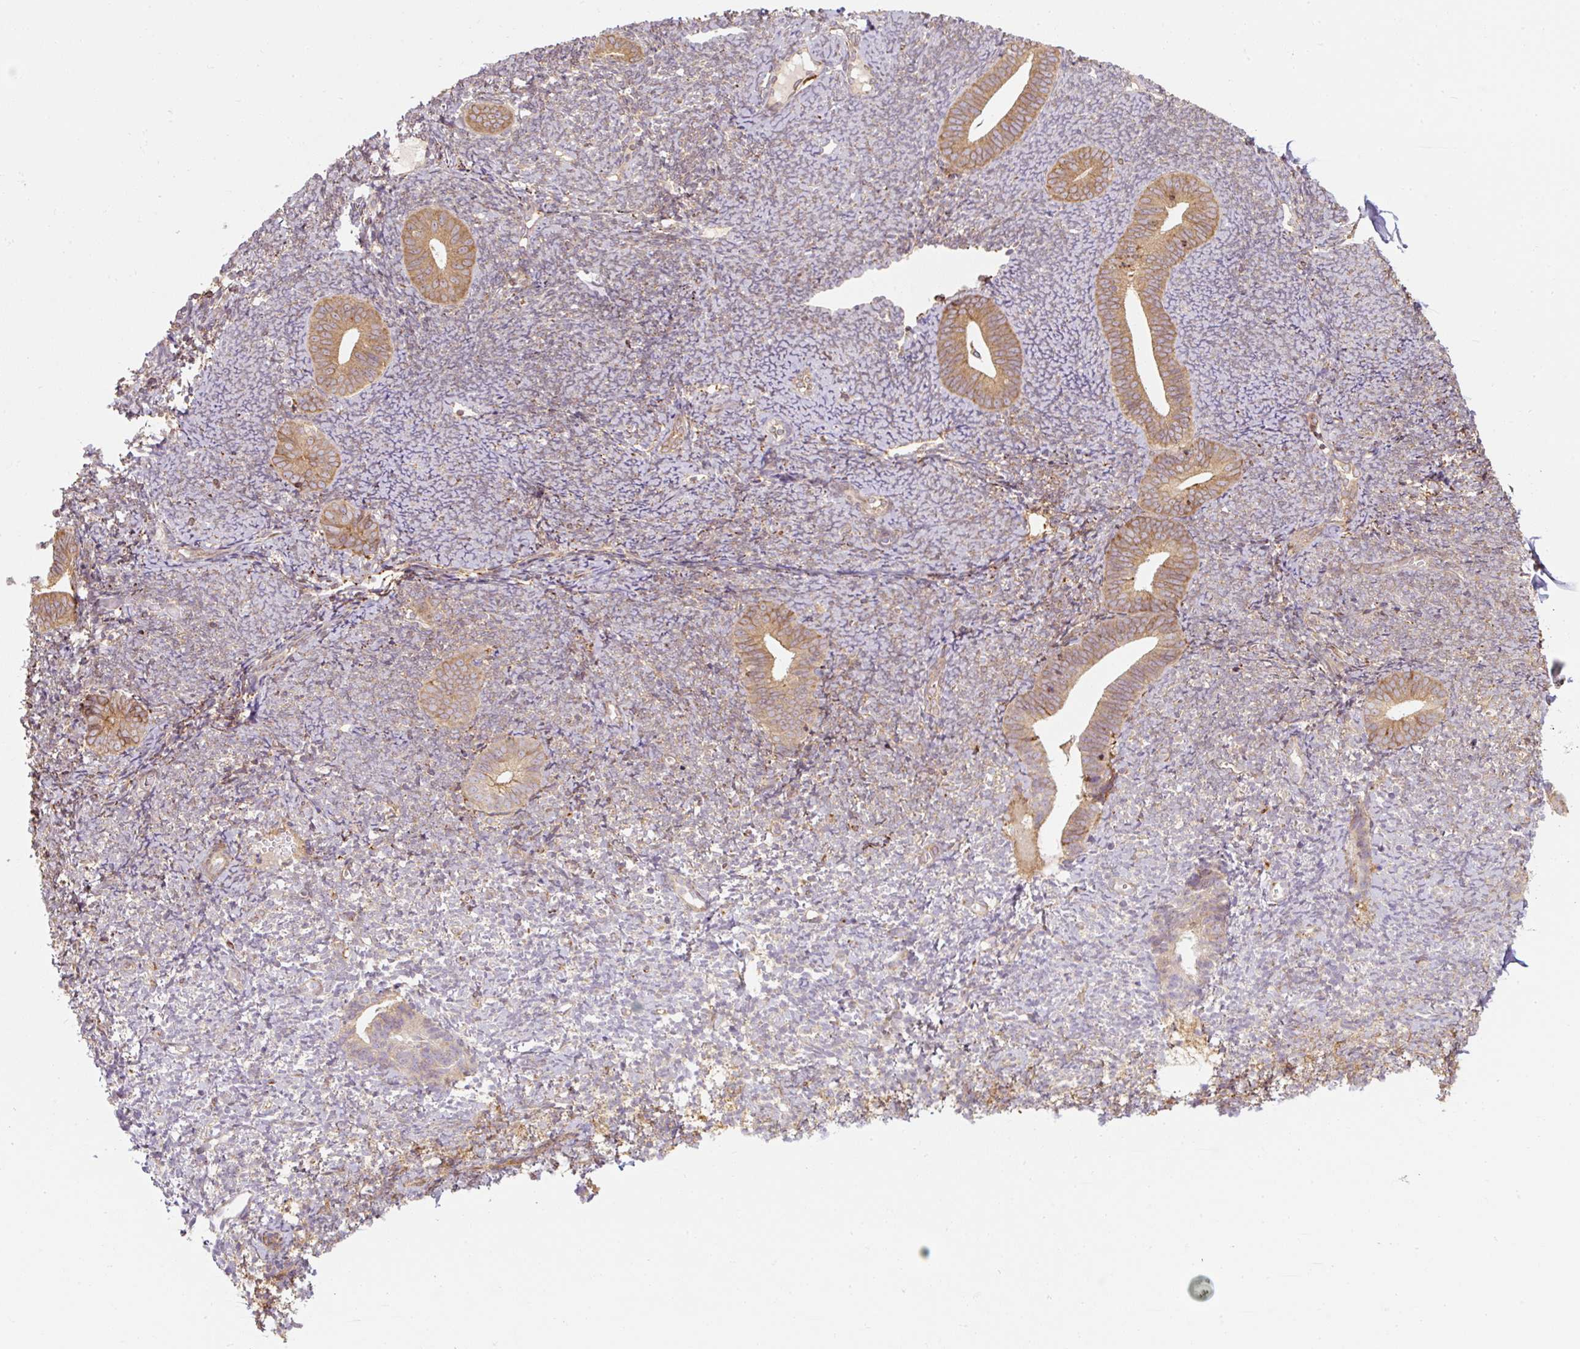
{"staining": {"intensity": "moderate", "quantity": "25%-75%", "location": "cytoplasmic/membranous"}, "tissue": "endometrium", "cell_type": "Cells in endometrial stroma", "image_type": "normal", "snomed": [{"axis": "morphology", "description": "Normal tissue, NOS"}, {"axis": "topography", "description": "Endometrium"}], "caption": "About 25%-75% of cells in endometrial stroma in normal endometrium exhibit moderate cytoplasmic/membranous protein staining as visualized by brown immunohistochemical staining.", "gene": "PRKCSH", "patient": {"sex": "female", "age": 39}}